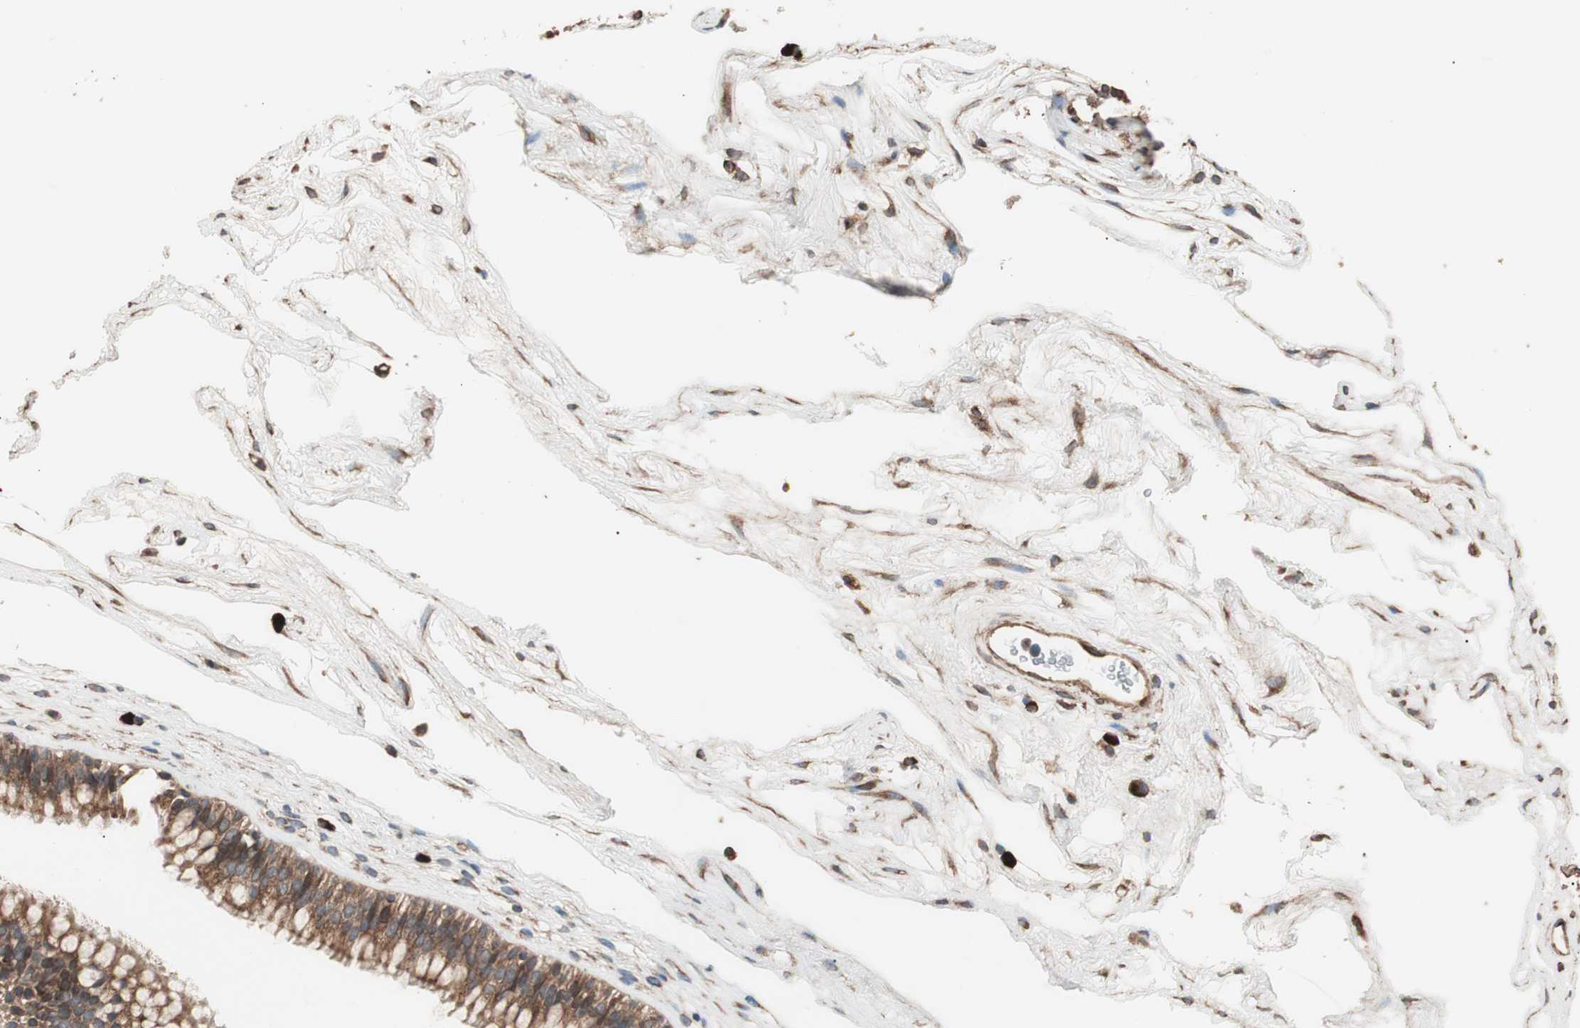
{"staining": {"intensity": "moderate", "quantity": ">75%", "location": "cytoplasmic/membranous"}, "tissue": "nasopharynx", "cell_type": "Respiratory epithelial cells", "image_type": "normal", "snomed": [{"axis": "morphology", "description": "Normal tissue, NOS"}, {"axis": "morphology", "description": "Inflammation, NOS"}, {"axis": "topography", "description": "Nasopharynx"}], "caption": "Respiratory epithelial cells demonstrate medium levels of moderate cytoplasmic/membranous expression in about >75% of cells in normal human nasopharynx.", "gene": "LZTS1", "patient": {"sex": "male", "age": 48}}